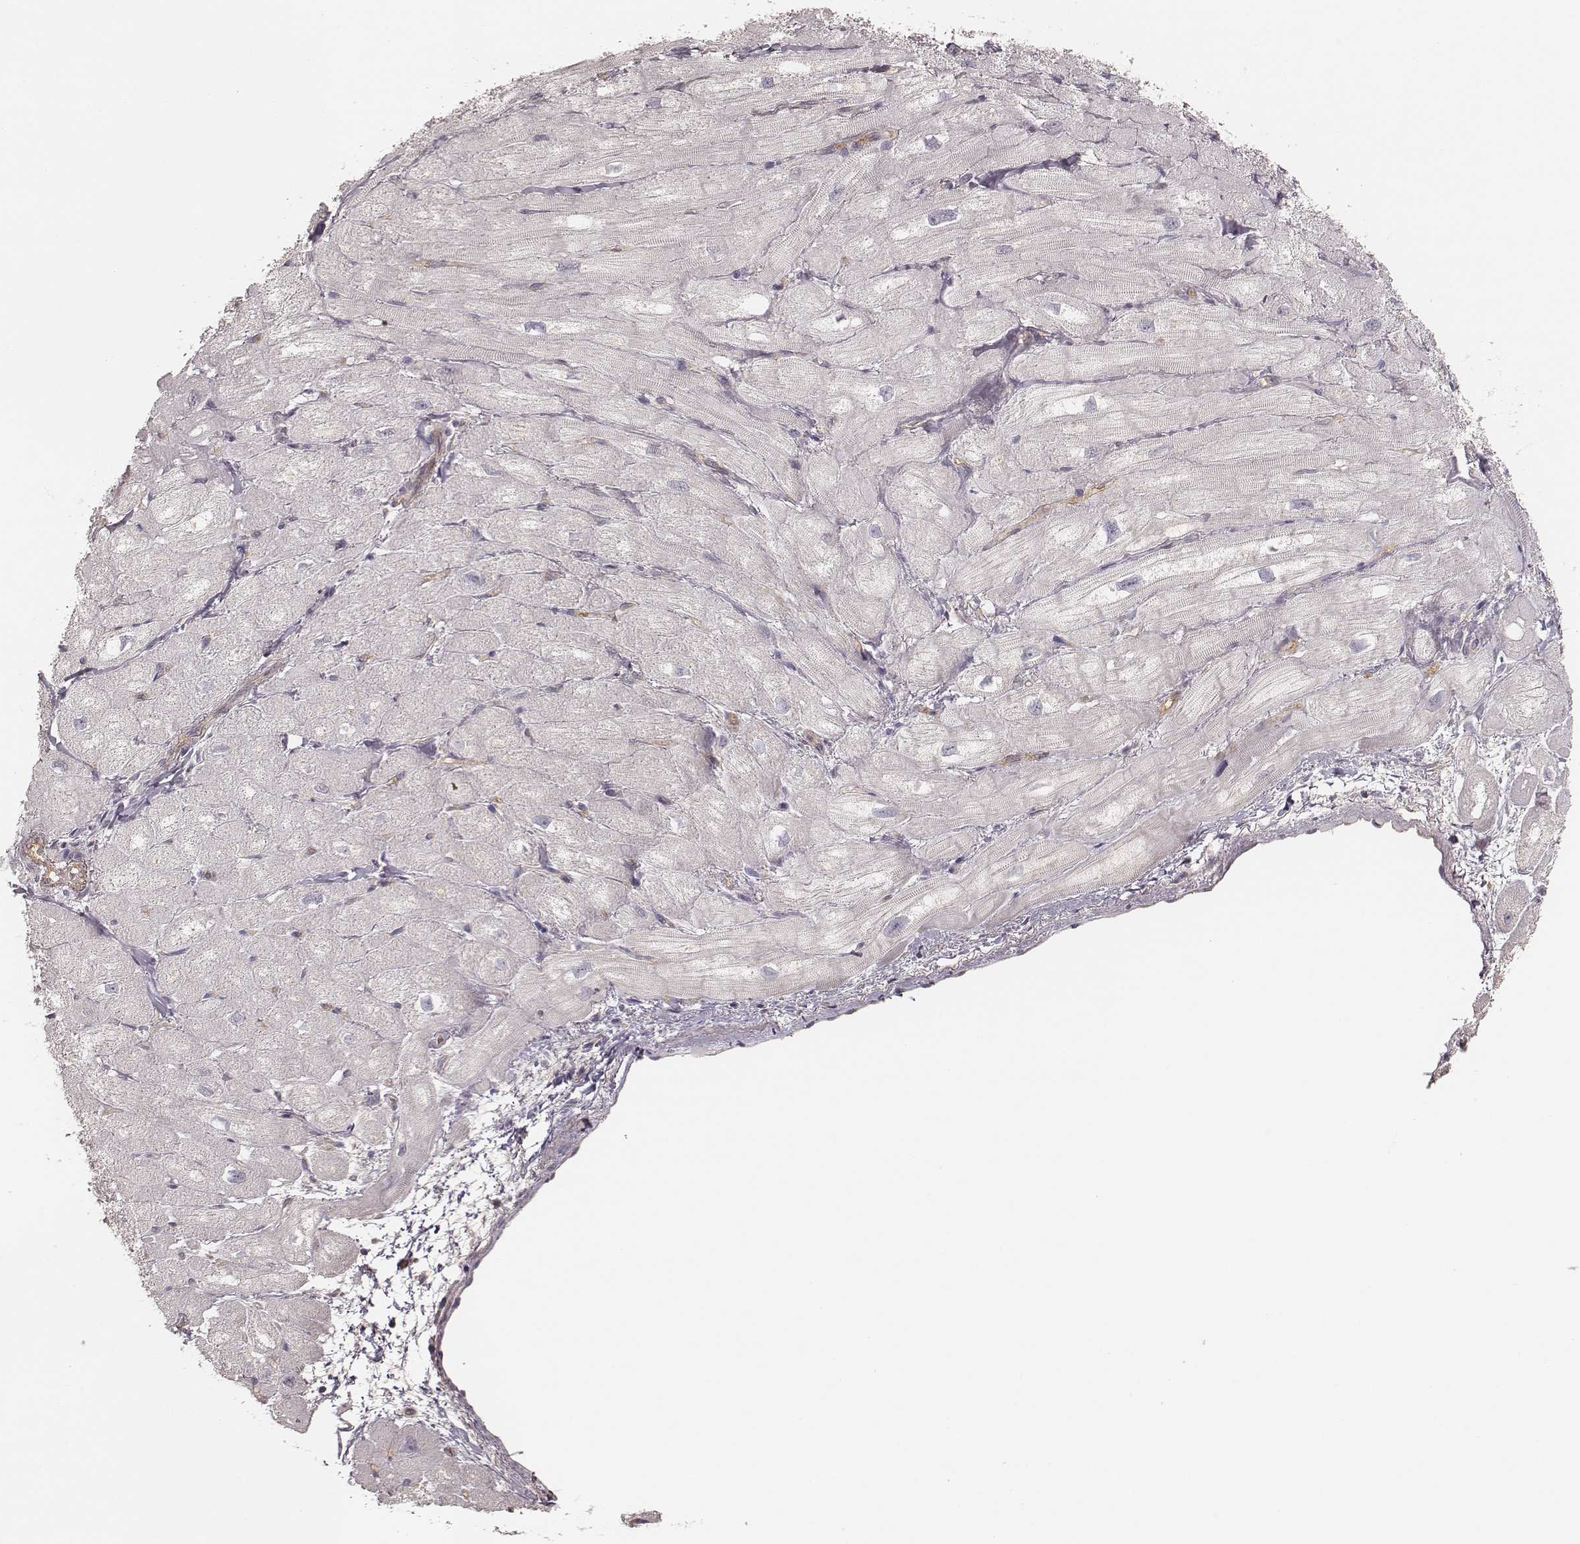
{"staining": {"intensity": "negative", "quantity": "none", "location": "none"}, "tissue": "heart muscle", "cell_type": "Cardiomyocytes", "image_type": "normal", "snomed": [{"axis": "morphology", "description": "Normal tissue, NOS"}, {"axis": "topography", "description": "Heart"}], "caption": "High power microscopy photomicrograph of an immunohistochemistry (IHC) micrograph of normal heart muscle, revealing no significant positivity in cardiomyocytes.", "gene": "CARS1", "patient": {"sex": "male", "age": 60}}